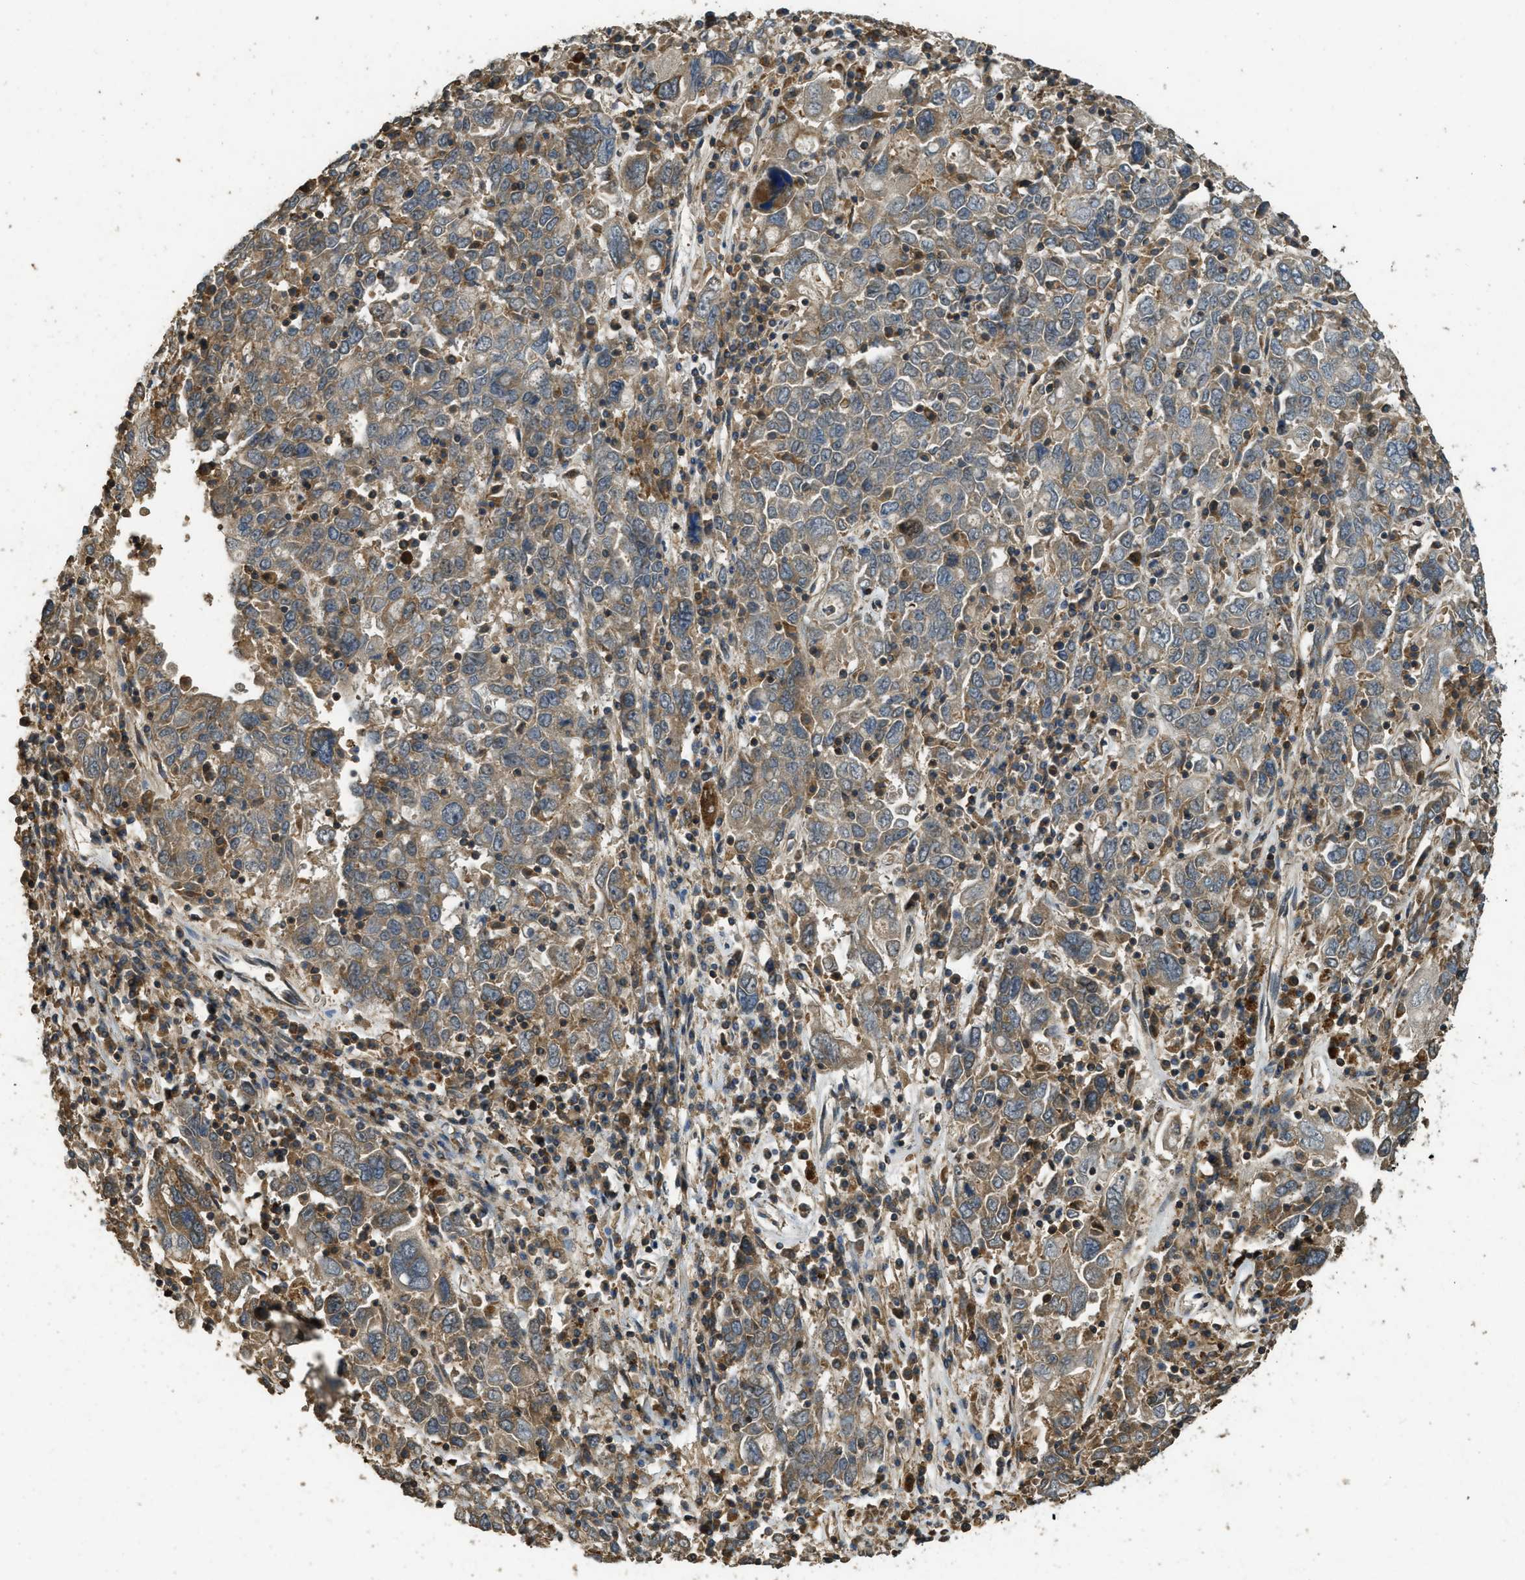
{"staining": {"intensity": "moderate", "quantity": ">75%", "location": "cytoplasmic/membranous"}, "tissue": "ovarian cancer", "cell_type": "Tumor cells", "image_type": "cancer", "snomed": [{"axis": "morphology", "description": "Carcinoma, endometroid"}, {"axis": "topography", "description": "Ovary"}], "caption": "Protein expression analysis of human ovarian cancer (endometroid carcinoma) reveals moderate cytoplasmic/membranous staining in approximately >75% of tumor cells. Nuclei are stained in blue.", "gene": "PPP6R3", "patient": {"sex": "female", "age": 62}}